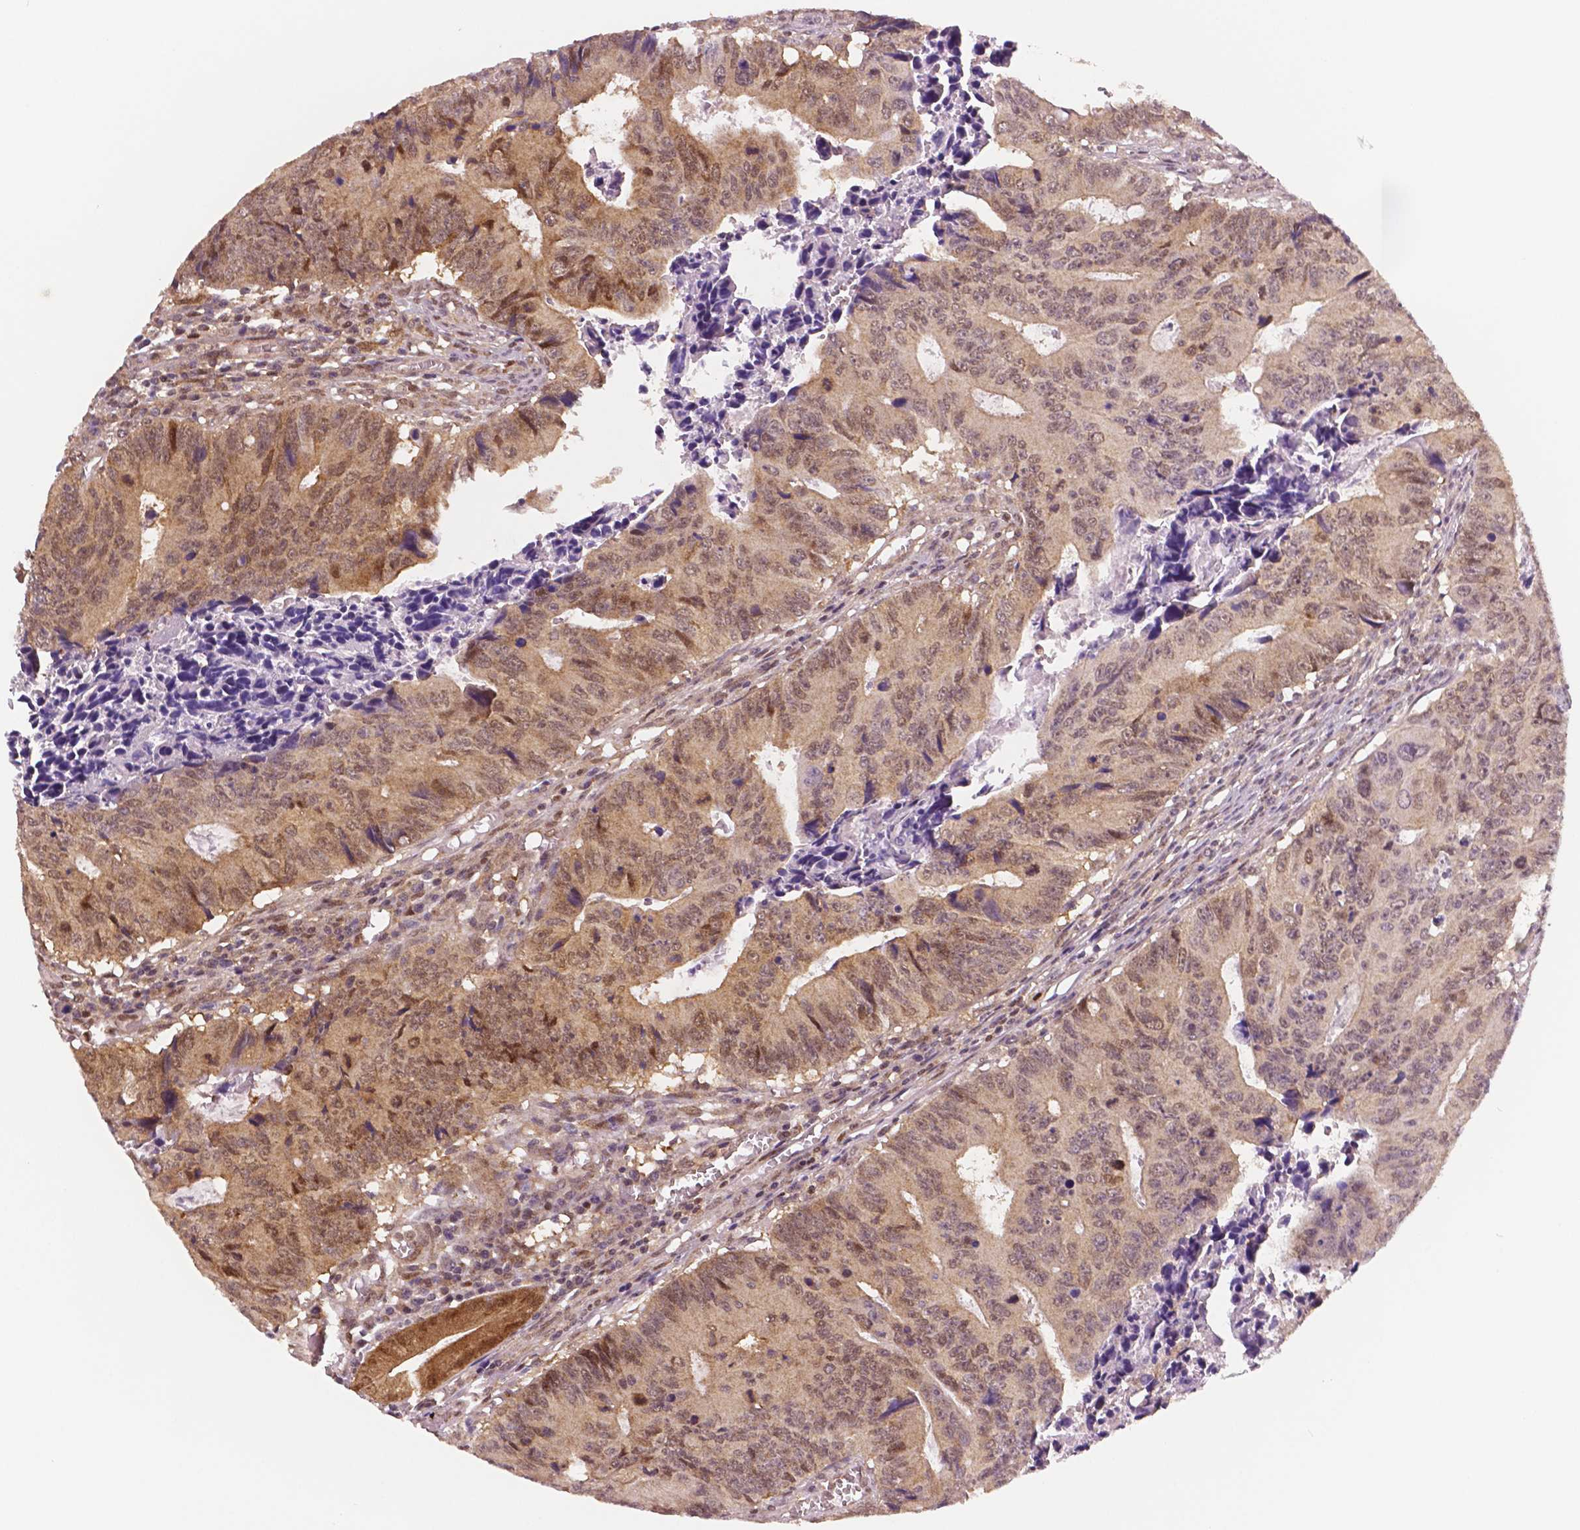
{"staining": {"intensity": "moderate", "quantity": ">75%", "location": "cytoplasmic/membranous"}, "tissue": "colorectal cancer", "cell_type": "Tumor cells", "image_type": "cancer", "snomed": [{"axis": "morphology", "description": "Adenocarcinoma, NOS"}, {"axis": "topography", "description": "Colon"}], "caption": "This micrograph reveals immunohistochemistry staining of colorectal cancer (adenocarcinoma), with medium moderate cytoplasmic/membranous positivity in approximately >75% of tumor cells.", "gene": "STAT3", "patient": {"sex": "female", "age": 87}}